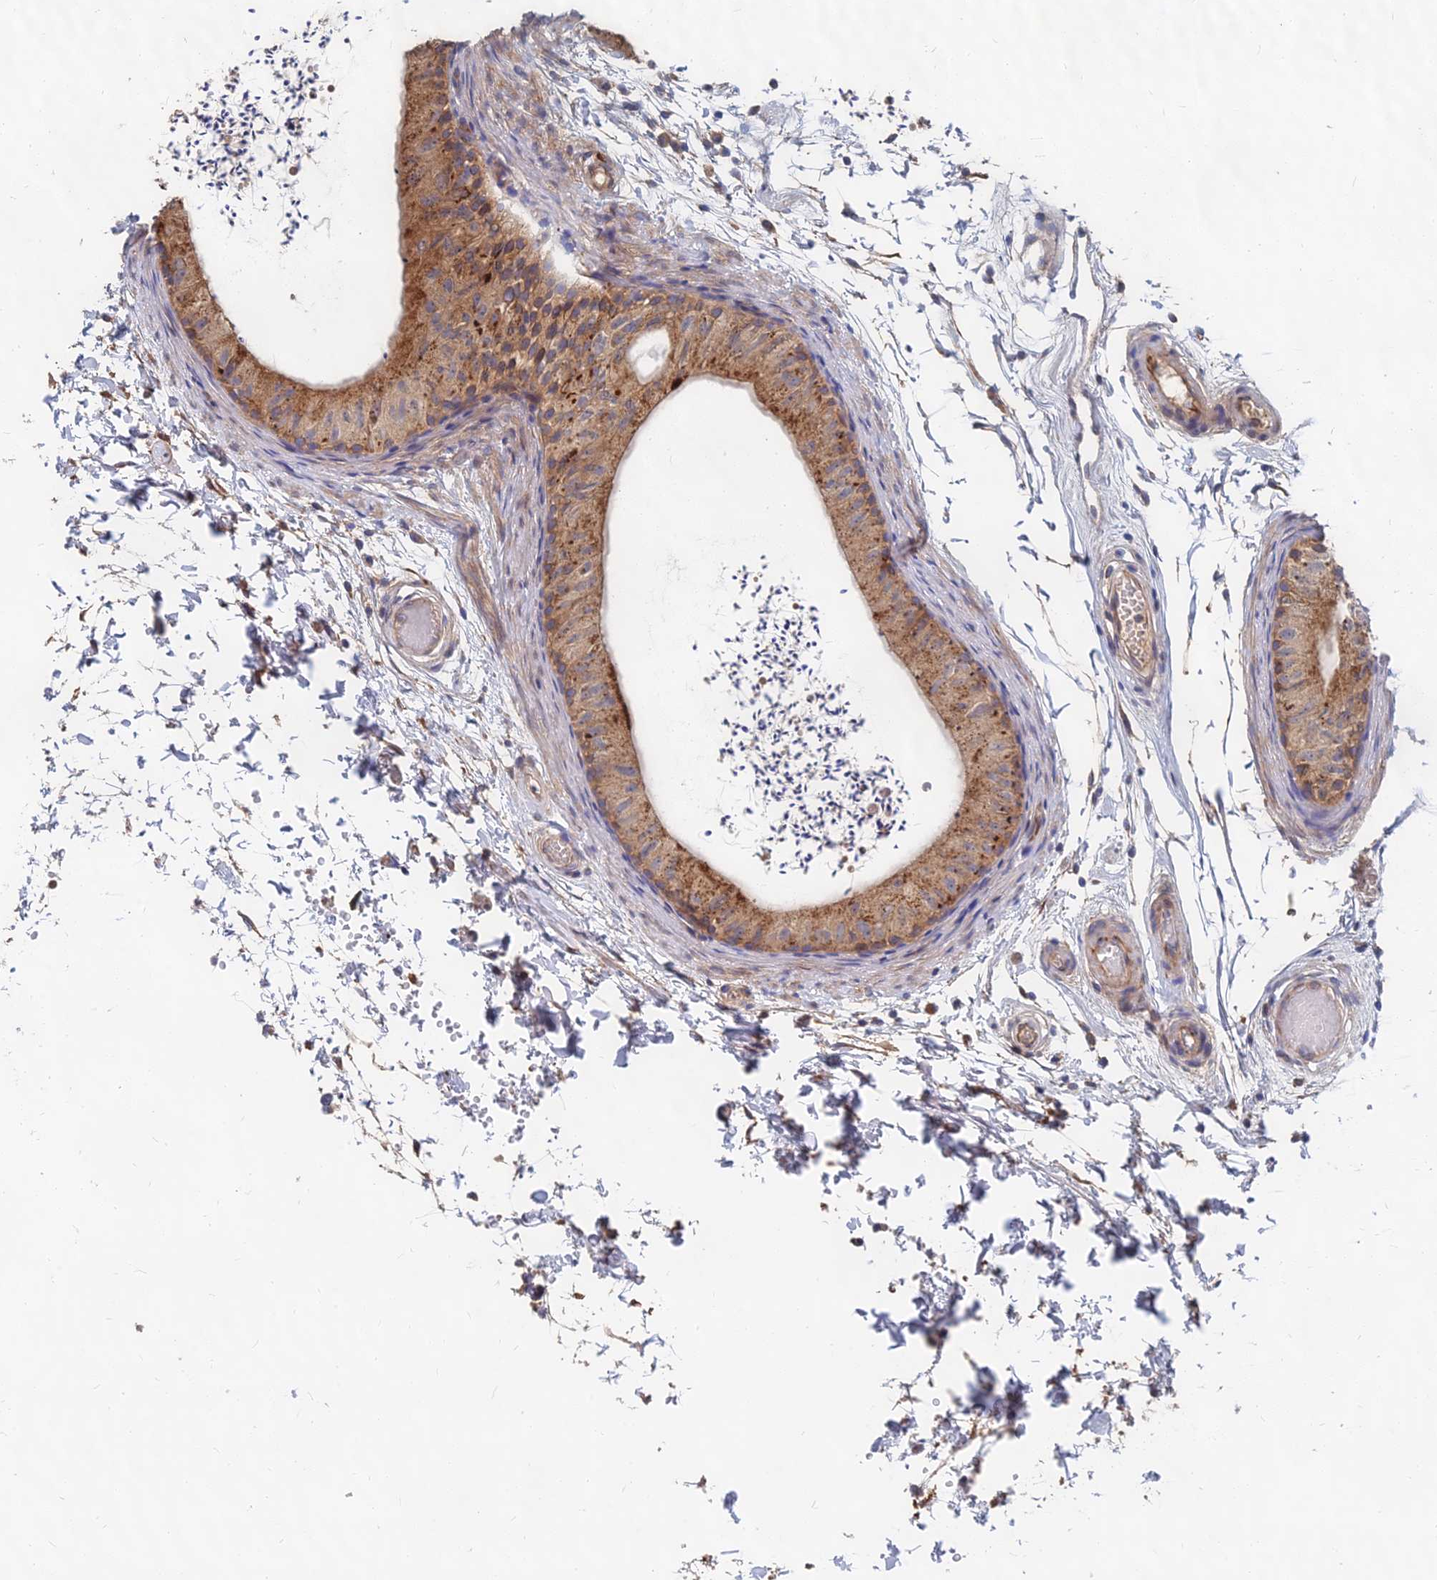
{"staining": {"intensity": "strong", "quantity": ">75%", "location": "cytoplasmic/membranous"}, "tissue": "epididymis", "cell_type": "Glandular cells", "image_type": "normal", "snomed": [{"axis": "morphology", "description": "Normal tissue, NOS"}, {"axis": "topography", "description": "Epididymis"}], "caption": "Immunohistochemical staining of normal epididymis reveals strong cytoplasmic/membranous protein staining in approximately >75% of glandular cells. Ihc stains the protein in brown and the nuclei are stained blue.", "gene": "CCZ1B", "patient": {"sex": "male", "age": 50}}